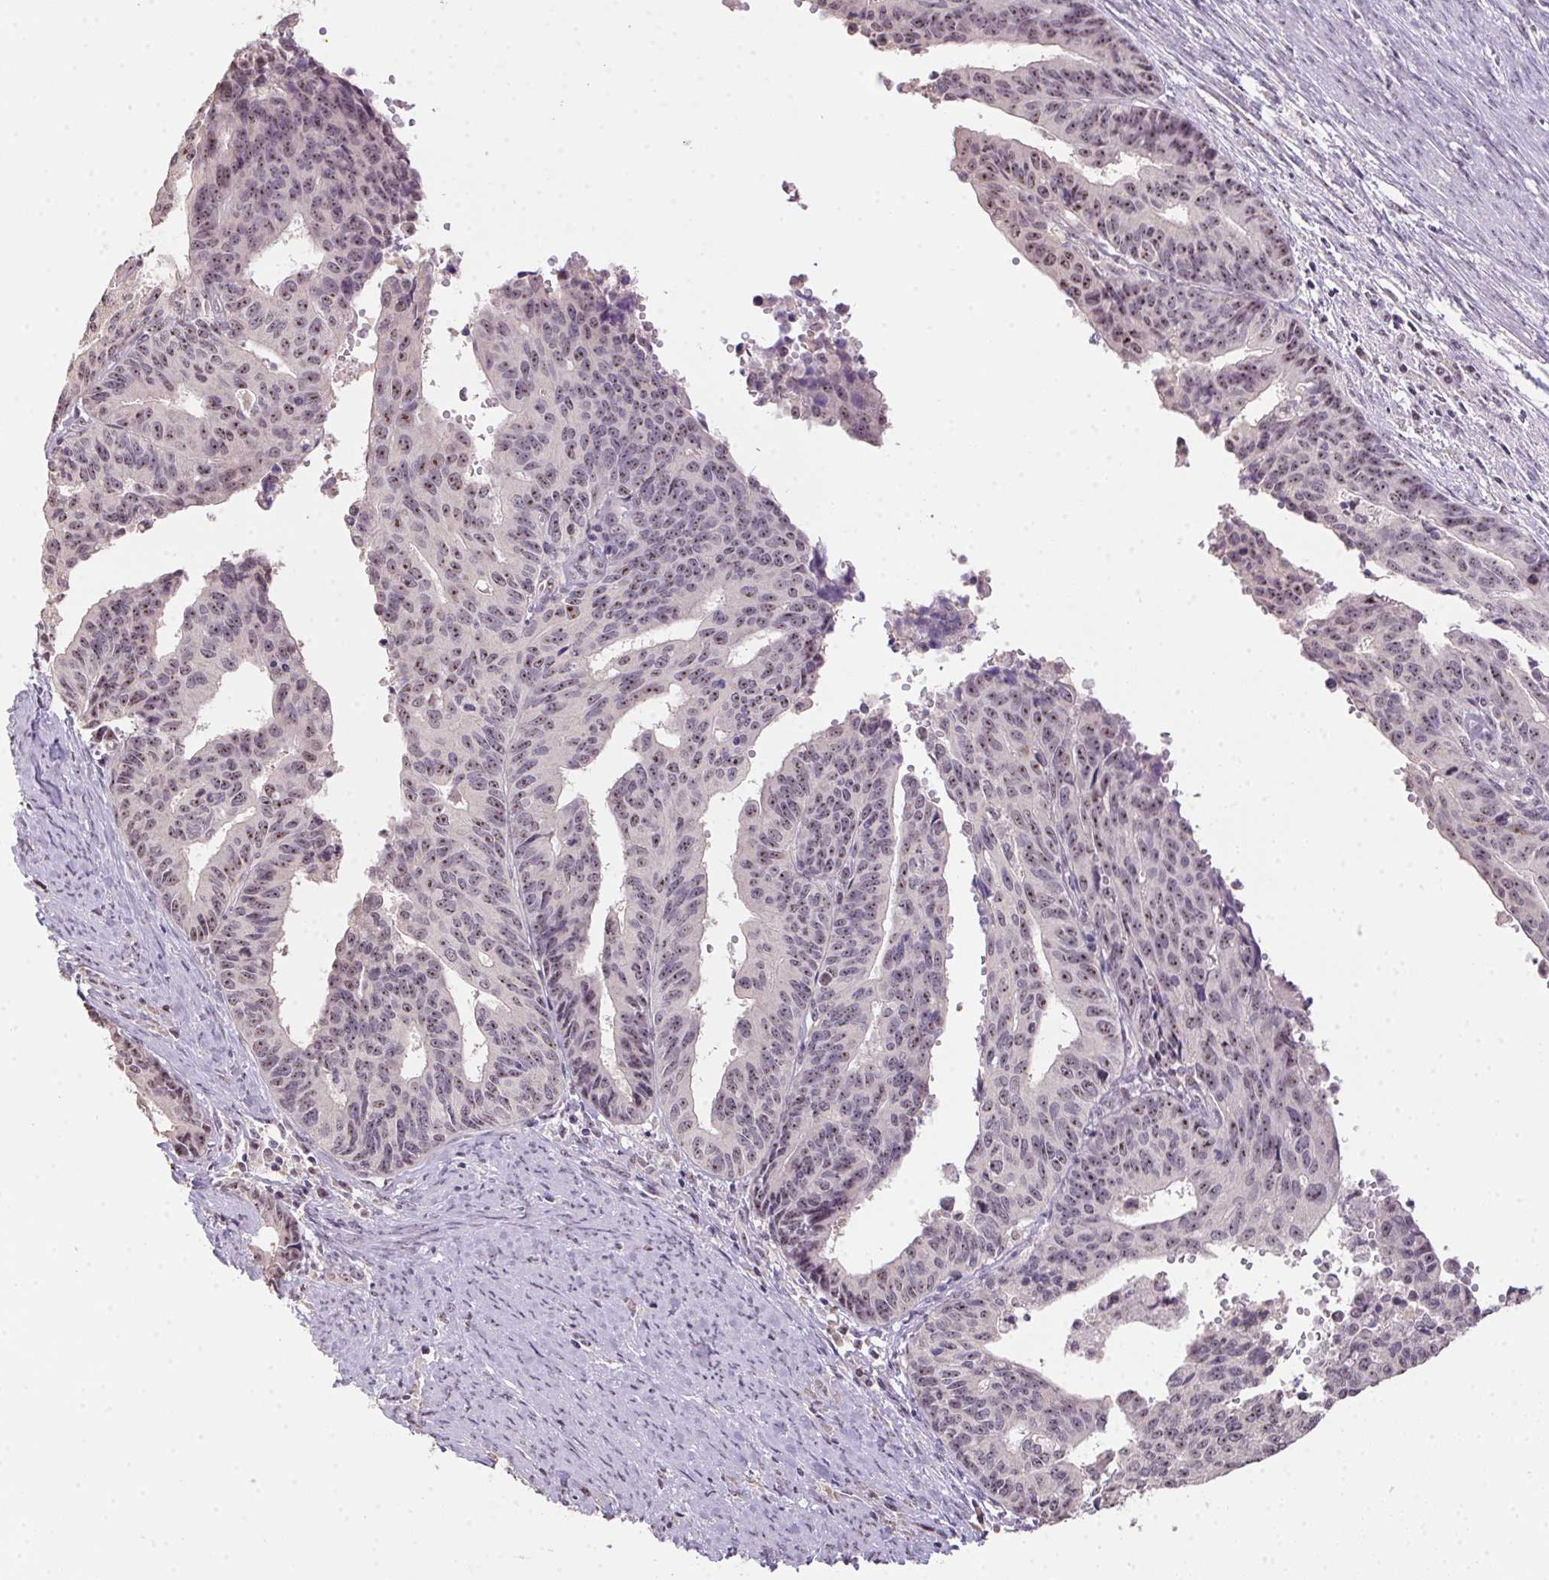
{"staining": {"intensity": "weak", "quantity": ">75%", "location": "nuclear"}, "tissue": "endometrial cancer", "cell_type": "Tumor cells", "image_type": "cancer", "snomed": [{"axis": "morphology", "description": "Adenocarcinoma, NOS"}, {"axis": "topography", "description": "Endometrium"}], "caption": "Tumor cells show weak nuclear staining in about >75% of cells in endometrial cancer. (IHC, brightfield microscopy, high magnification).", "gene": "BATF2", "patient": {"sex": "female", "age": 65}}